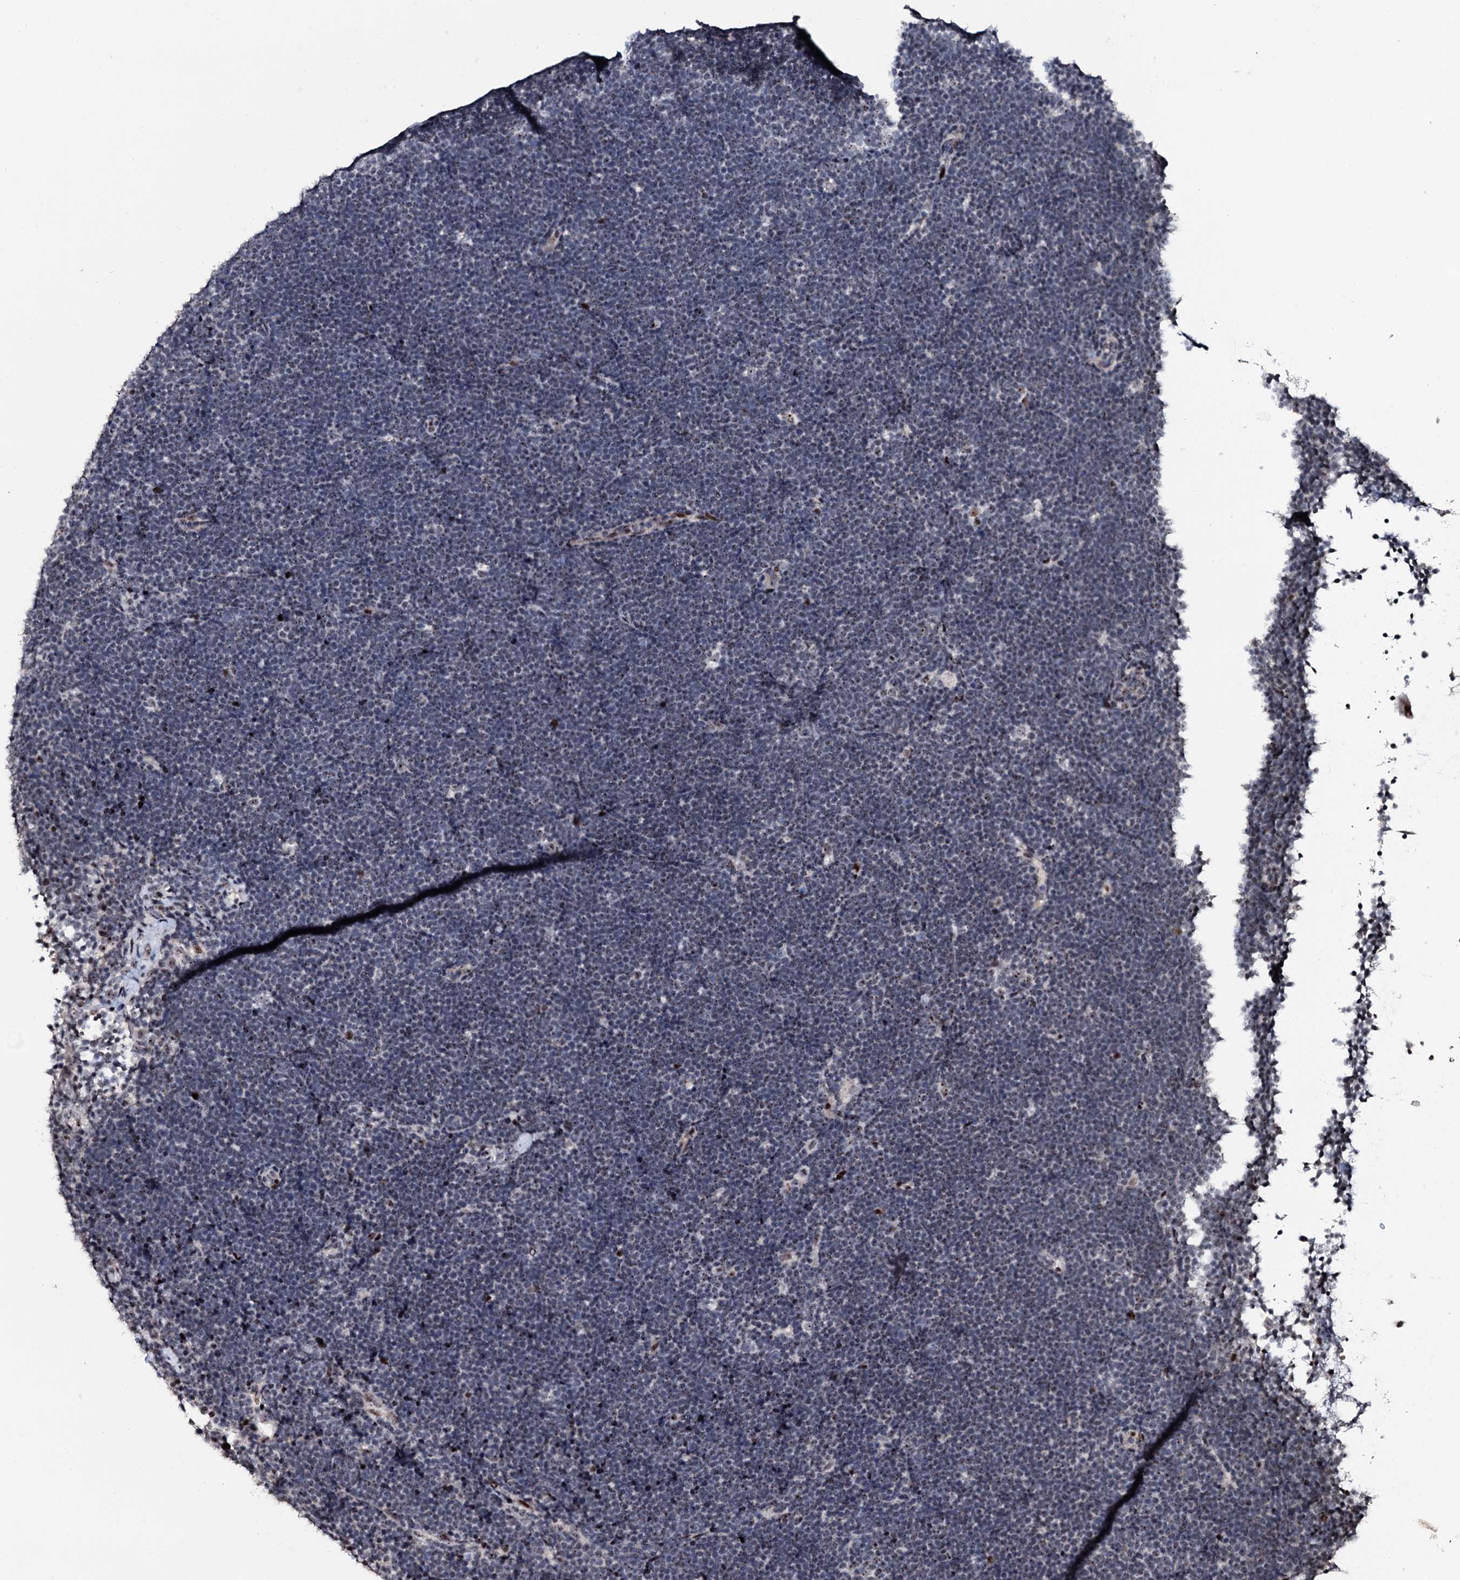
{"staining": {"intensity": "weak", "quantity": "<25%", "location": "nuclear"}, "tissue": "lymphoma", "cell_type": "Tumor cells", "image_type": "cancer", "snomed": [{"axis": "morphology", "description": "Malignant lymphoma, non-Hodgkin's type, High grade"}, {"axis": "topography", "description": "Lymph node"}], "caption": "High magnification brightfield microscopy of lymphoma stained with DAB (3,3'-diaminobenzidine) (brown) and counterstained with hematoxylin (blue): tumor cells show no significant expression.", "gene": "NEUROG3", "patient": {"sex": "male", "age": 13}}